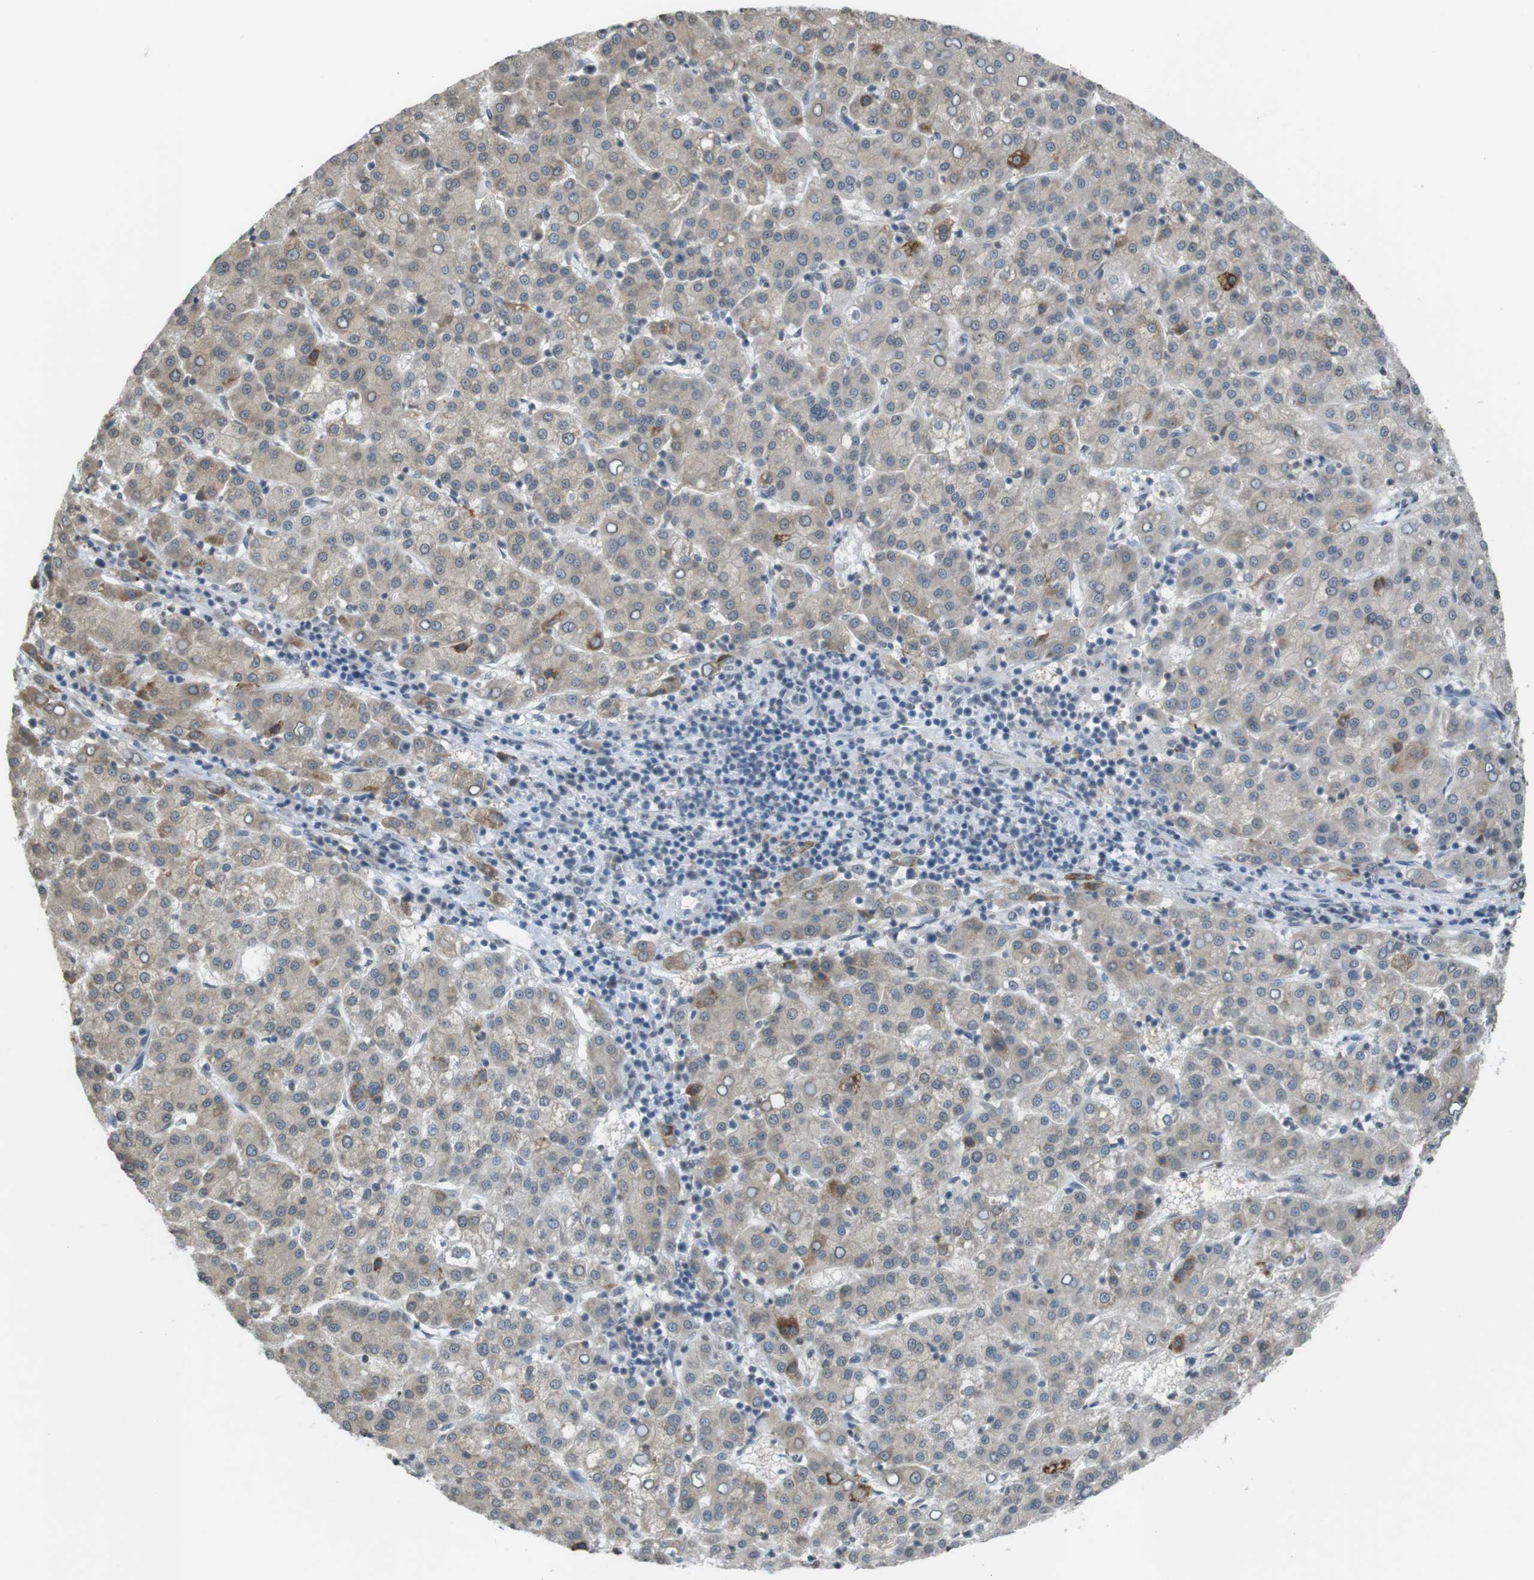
{"staining": {"intensity": "weak", "quantity": ">75%", "location": "cytoplasmic/membranous"}, "tissue": "liver cancer", "cell_type": "Tumor cells", "image_type": "cancer", "snomed": [{"axis": "morphology", "description": "Carcinoma, Hepatocellular, NOS"}, {"axis": "topography", "description": "Liver"}], "caption": "Weak cytoplasmic/membranous protein expression is identified in approximately >75% of tumor cells in liver cancer (hepatocellular carcinoma).", "gene": "FZD10", "patient": {"sex": "female", "age": 58}}